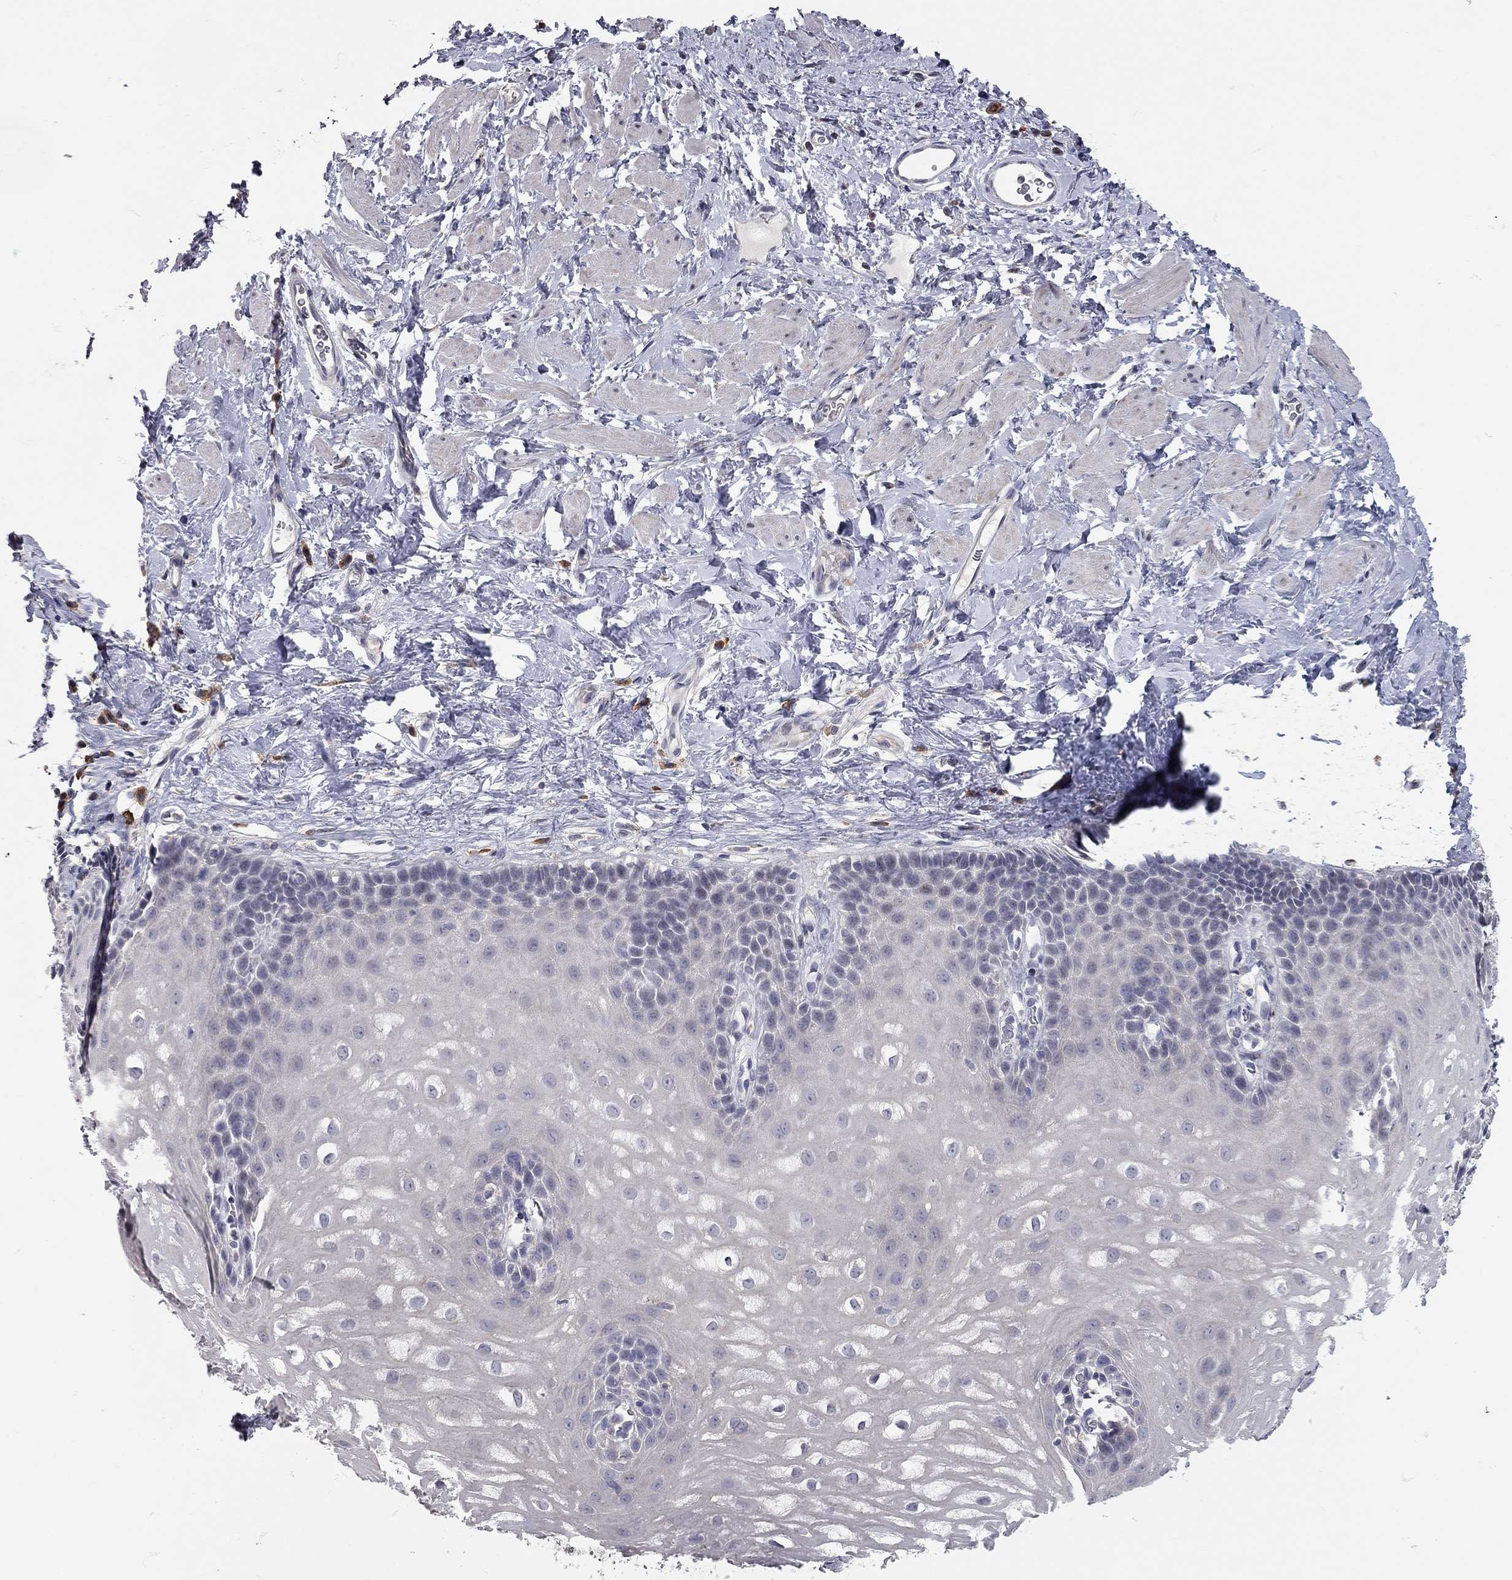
{"staining": {"intensity": "negative", "quantity": "none", "location": "none"}, "tissue": "esophagus", "cell_type": "Squamous epithelial cells", "image_type": "normal", "snomed": [{"axis": "morphology", "description": "Normal tissue, NOS"}, {"axis": "topography", "description": "Esophagus"}], "caption": "This is an immunohistochemistry (IHC) image of normal human esophagus. There is no expression in squamous epithelial cells.", "gene": "XAGE2", "patient": {"sex": "male", "age": 64}}